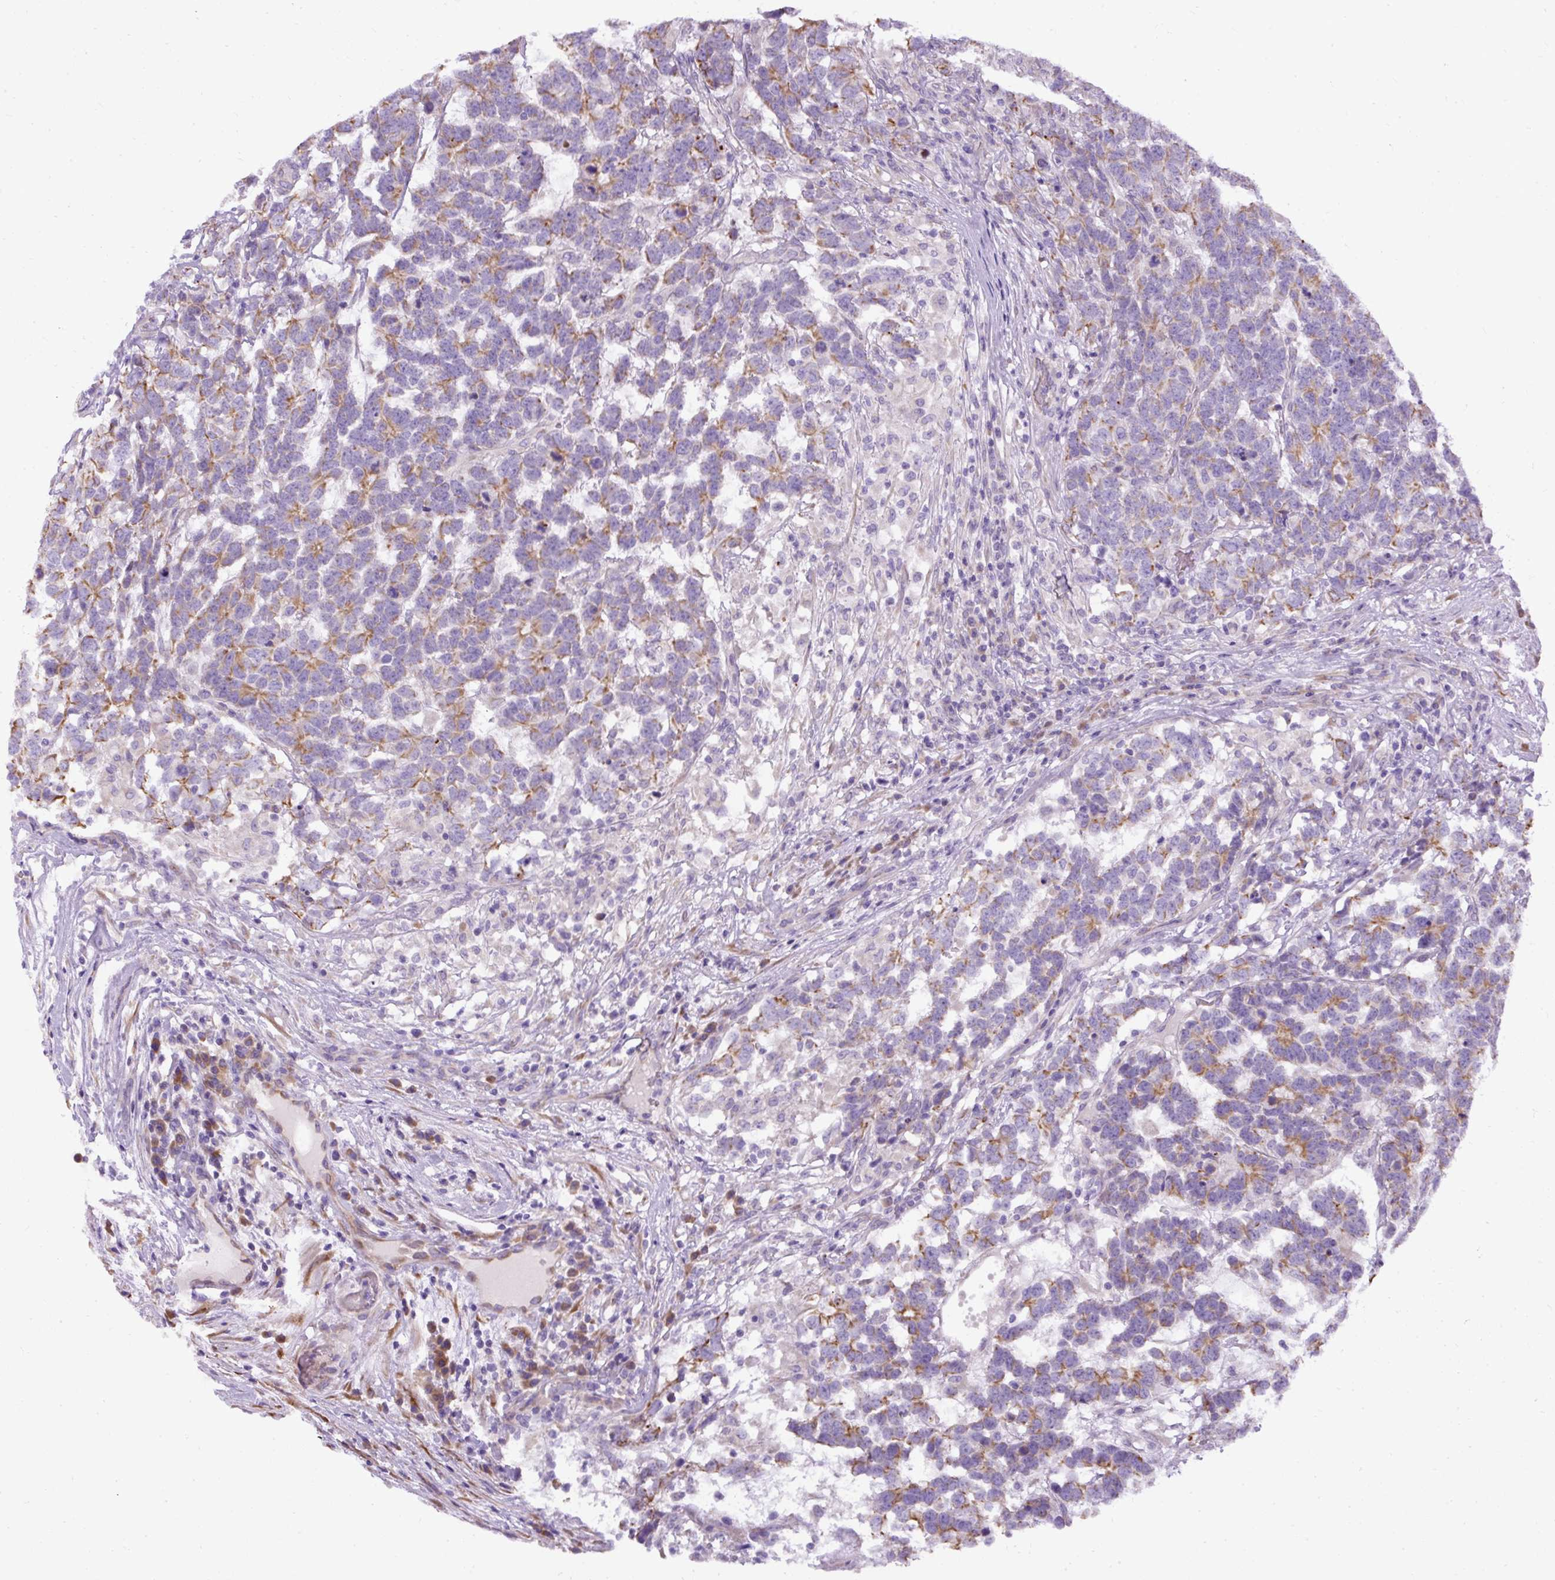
{"staining": {"intensity": "moderate", "quantity": "25%-75%", "location": "cytoplasmic/membranous"}, "tissue": "testis cancer", "cell_type": "Tumor cells", "image_type": "cancer", "snomed": [{"axis": "morphology", "description": "Carcinoma, Embryonal, NOS"}, {"axis": "topography", "description": "Testis"}], "caption": "Protein expression analysis of testis cancer (embryonal carcinoma) shows moderate cytoplasmic/membranous expression in about 25%-75% of tumor cells. Ihc stains the protein of interest in brown and the nuclei are stained blue.", "gene": "FAM149A", "patient": {"sex": "male", "age": 26}}